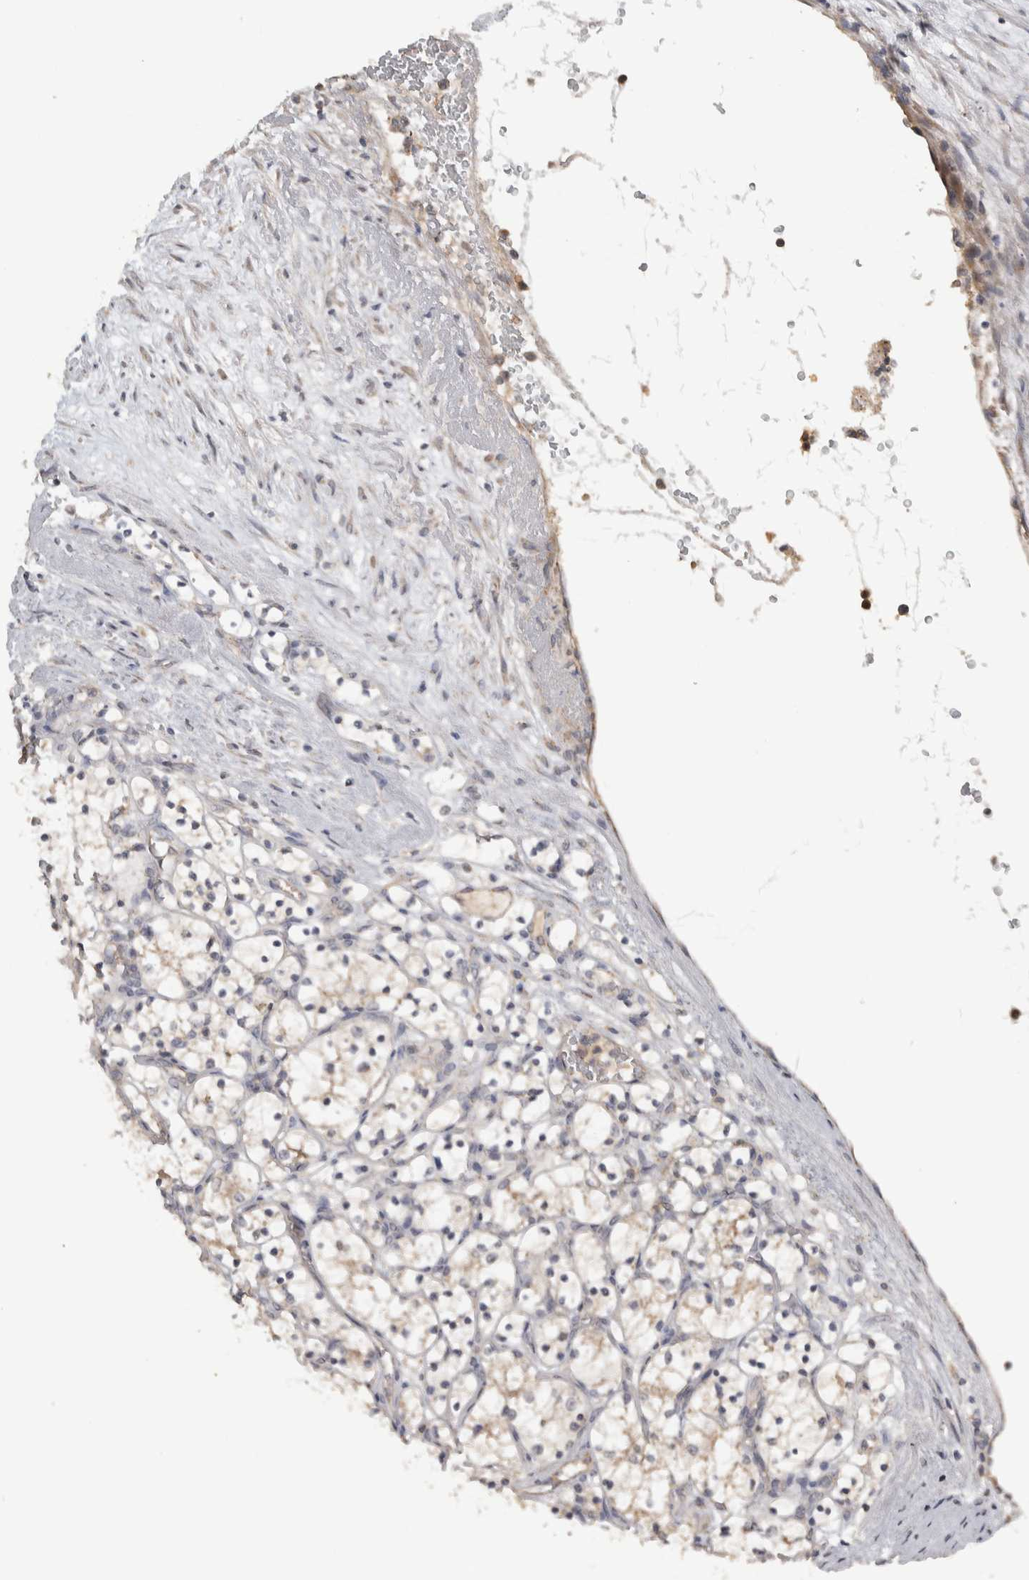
{"staining": {"intensity": "negative", "quantity": "none", "location": "none"}, "tissue": "renal cancer", "cell_type": "Tumor cells", "image_type": "cancer", "snomed": [{"axis": "morphology", "description": "Adenocarcinoma, NOS"}, {"axis": "topography", "description": "Kidney"}], "caption": "There is no significant positivity in tumor cells of adenocarcinoma (renal).", "gene": "EIF3H", "patient": {"sex": "female", "age": 69}}